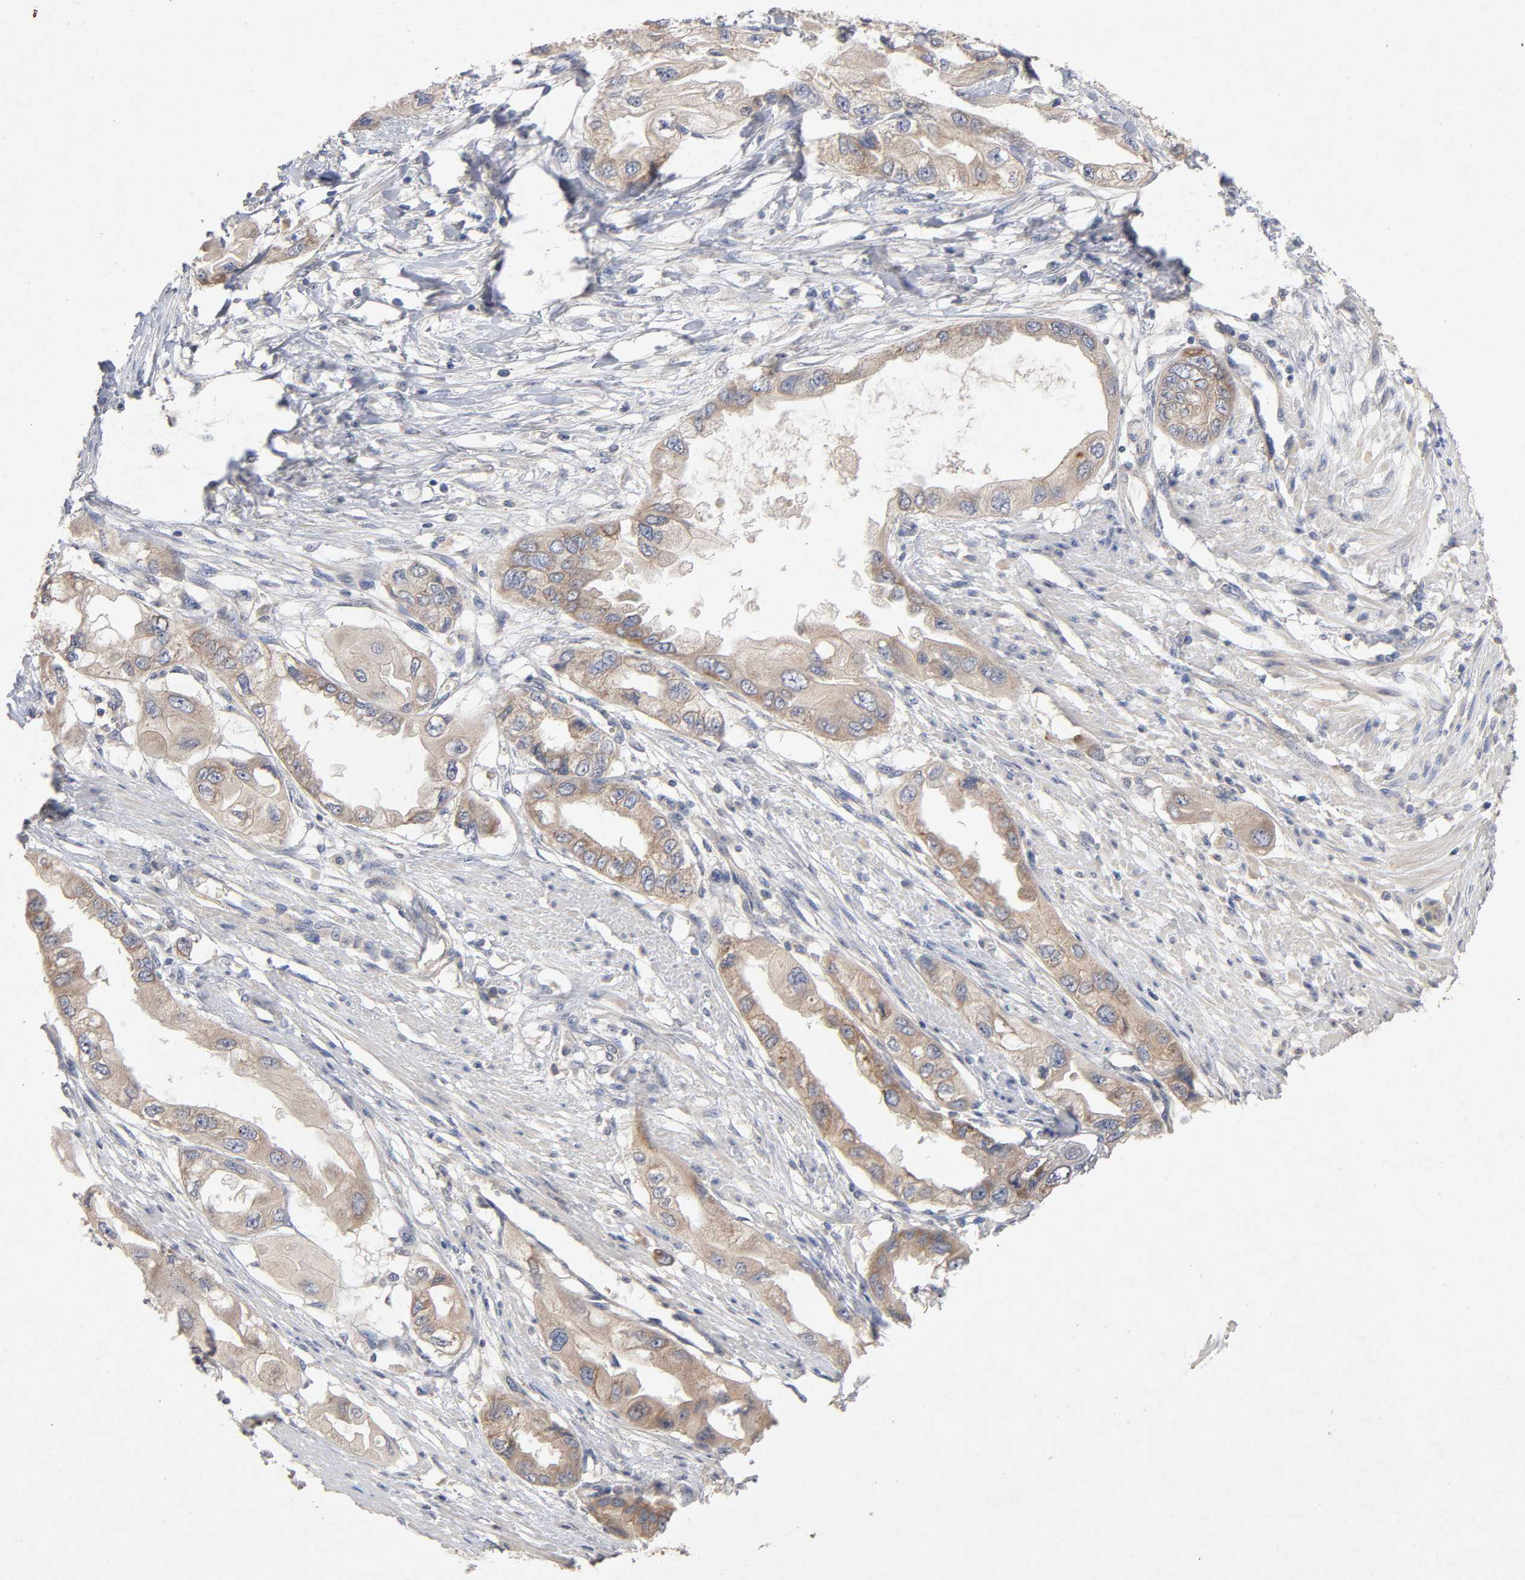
{"staining": {"intensity": "moderate", "quantity": ">75%", "location": "cytoplasmic/membranous"}, "tissue": "endometrial cancer", "cell_type": "Tumor cells", "image_type": "cancer", "snomed": [{"axis": "morphology", "description": "Adenocarcinoma, NOS"}, {"axis": "topography", "description": "Endometrium"}], "caption": "IHC of human endometrial adenocarcinoma demonstrates medium levels of moderate cytoplasmic/membranous staining in about >75% of tumor cells.", "gene": "PDZD11", "patient": {"sex": "female", "age": 67}}